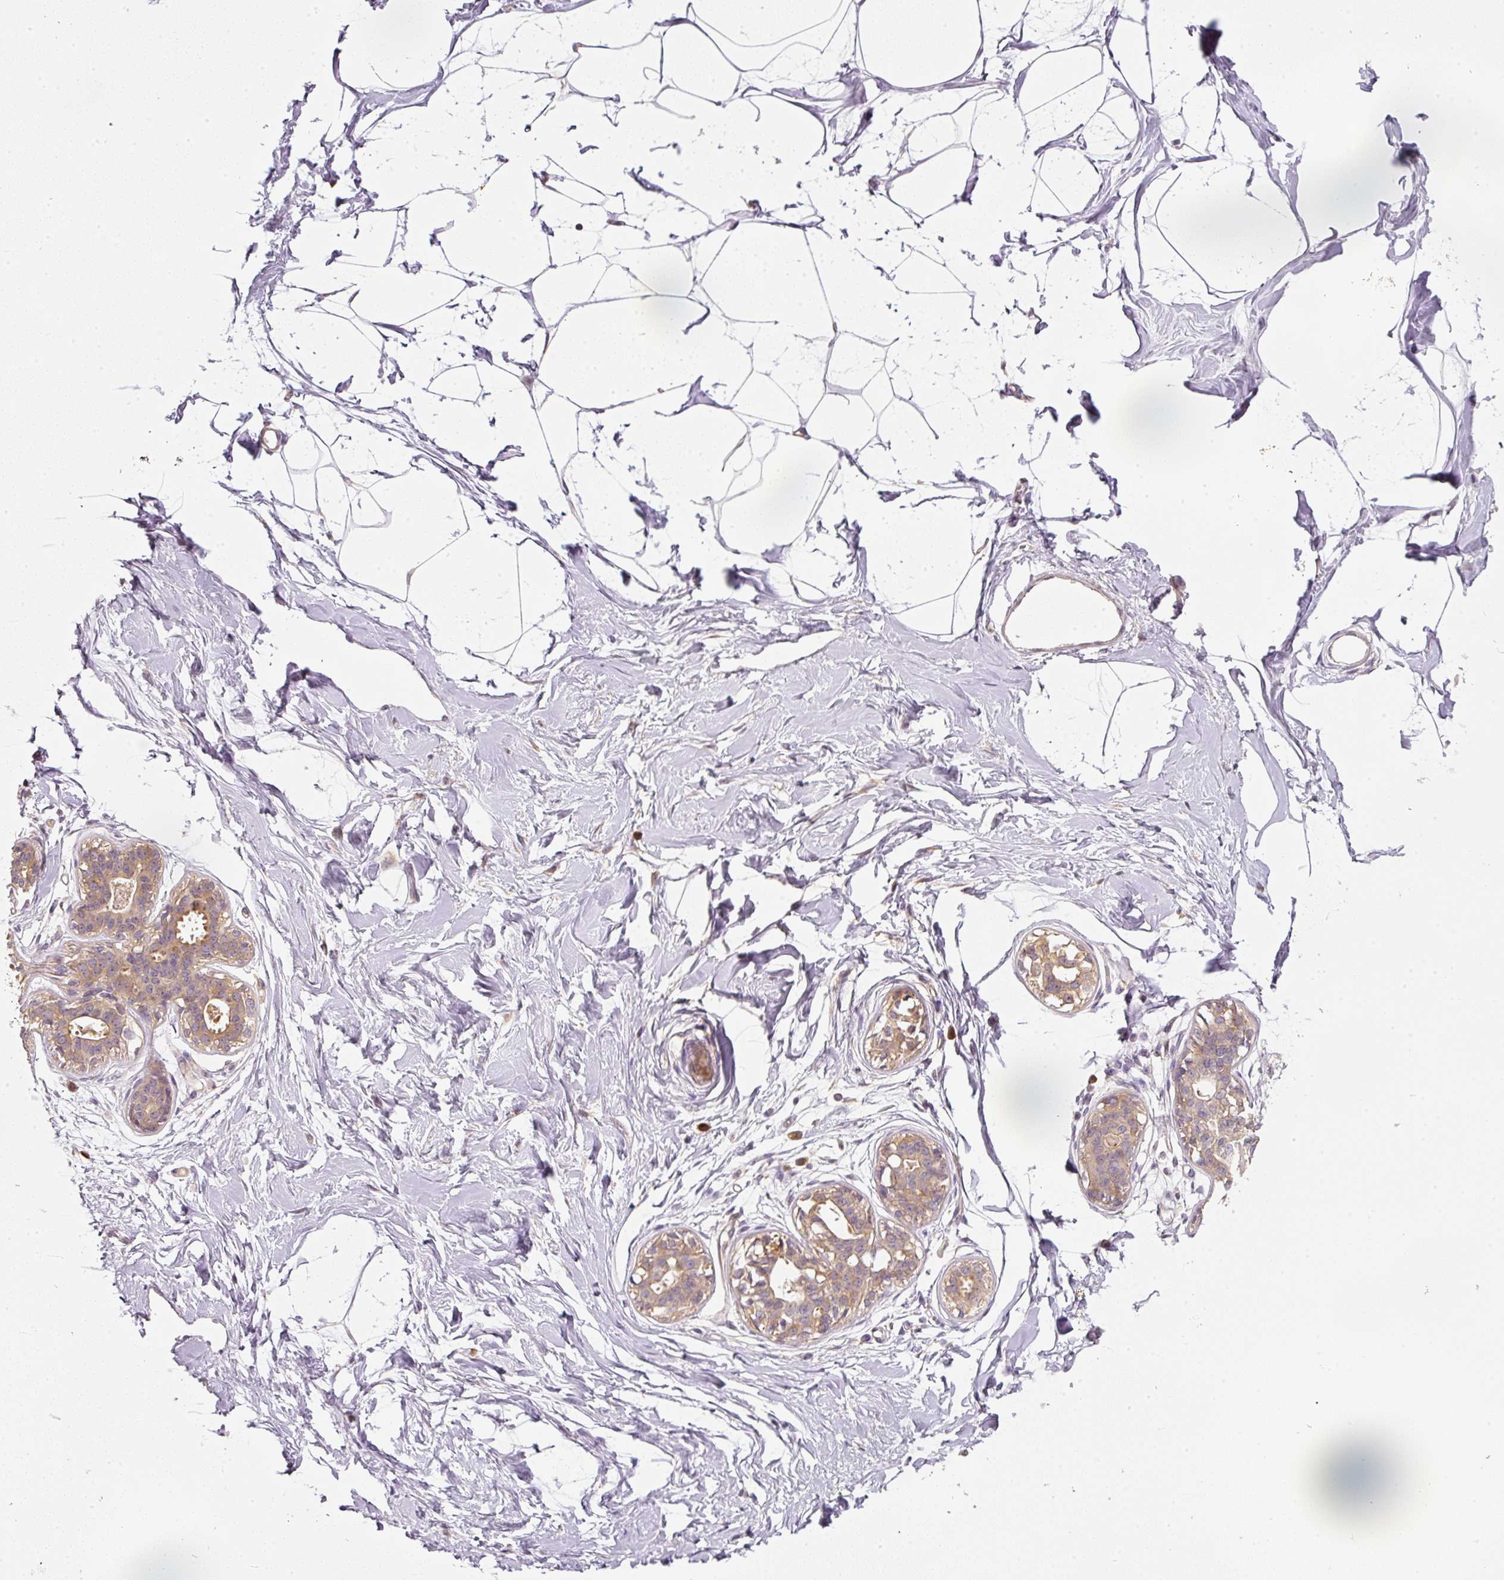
{"staining": {"intensity": "negative", "quantity": "none", "location": "none"}, "tissue": "breast", "cell_type": "Adipocytes", "image_type": "normal", "snomed": [{"axis": "morphology", "description": "Normal tissue, NOS"}, {"axis": "topography", "description": "Breast"}], "caption": "IHC of unremarkable breast reveals no staining in adipocytes. The staining is performed using DAB brown chromogen with nuclei counter-stained in using hematoxylin.", "gene": "CTTNBP2", "patient": {"sex": "female", "age": 45}}